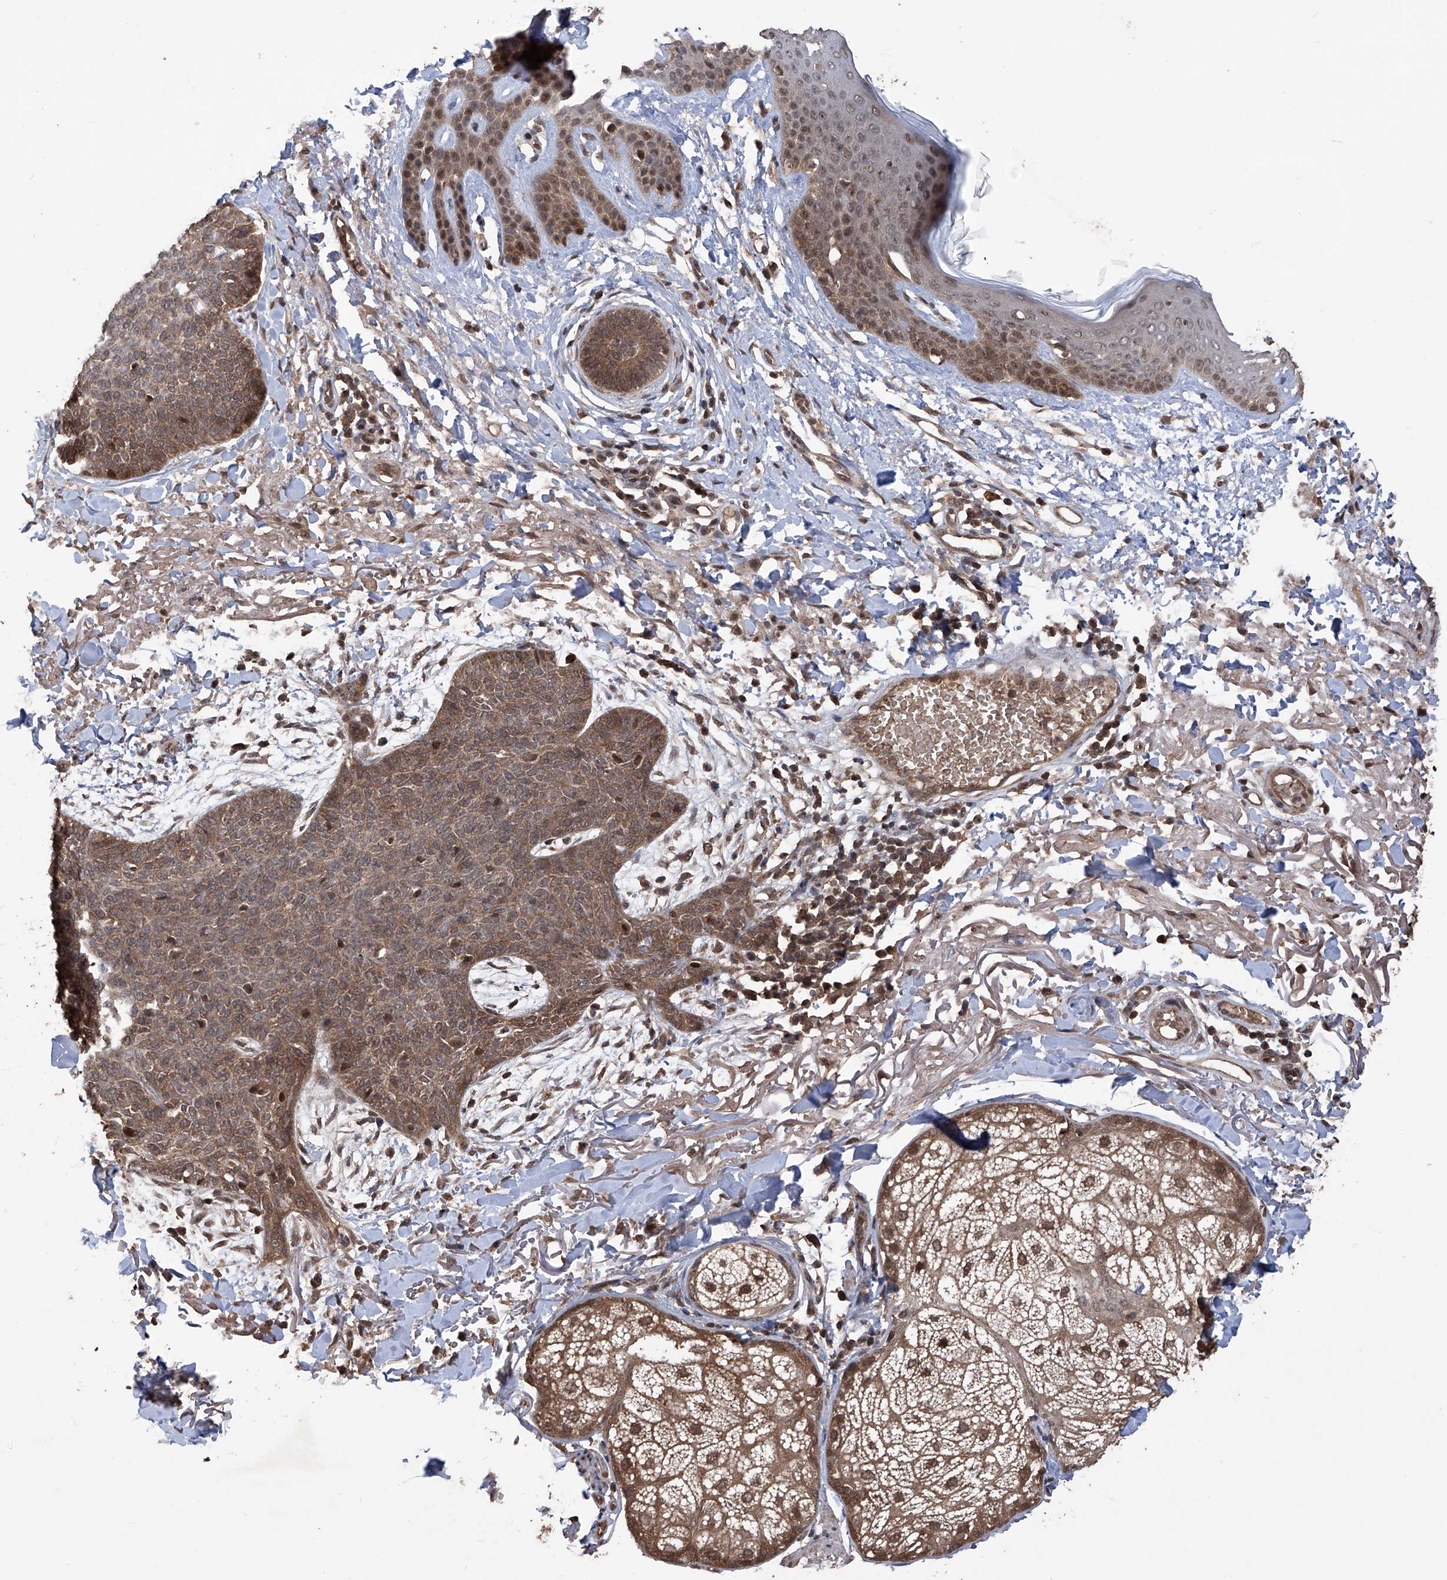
{"staining": {"intensity": "moderate", "quantity": ">75%", "location": "cytoplasmic/membranous"}, "tissue": "skin cancer", "cell_type": "Tumor cells", "image_type": "cancer", "snomed": [{"axis": "morphology", "description": "Basal cell carcinoma"}, {"axis": "topography", "description": "Skin"}], "caption": "Immunohistochemical staining of skin cancer shows medium levels of moderate cytoplasmic/membranous protein staining in about >75% of tumor cells. (Stains: DAB (3,3'-diaminobenzidine) in brown, nuclei in blue, Microscopy: brightfield microscopy at high magnification).", "gene": "LYSMD4", "patient": {"sex": "male", "age": 85}}